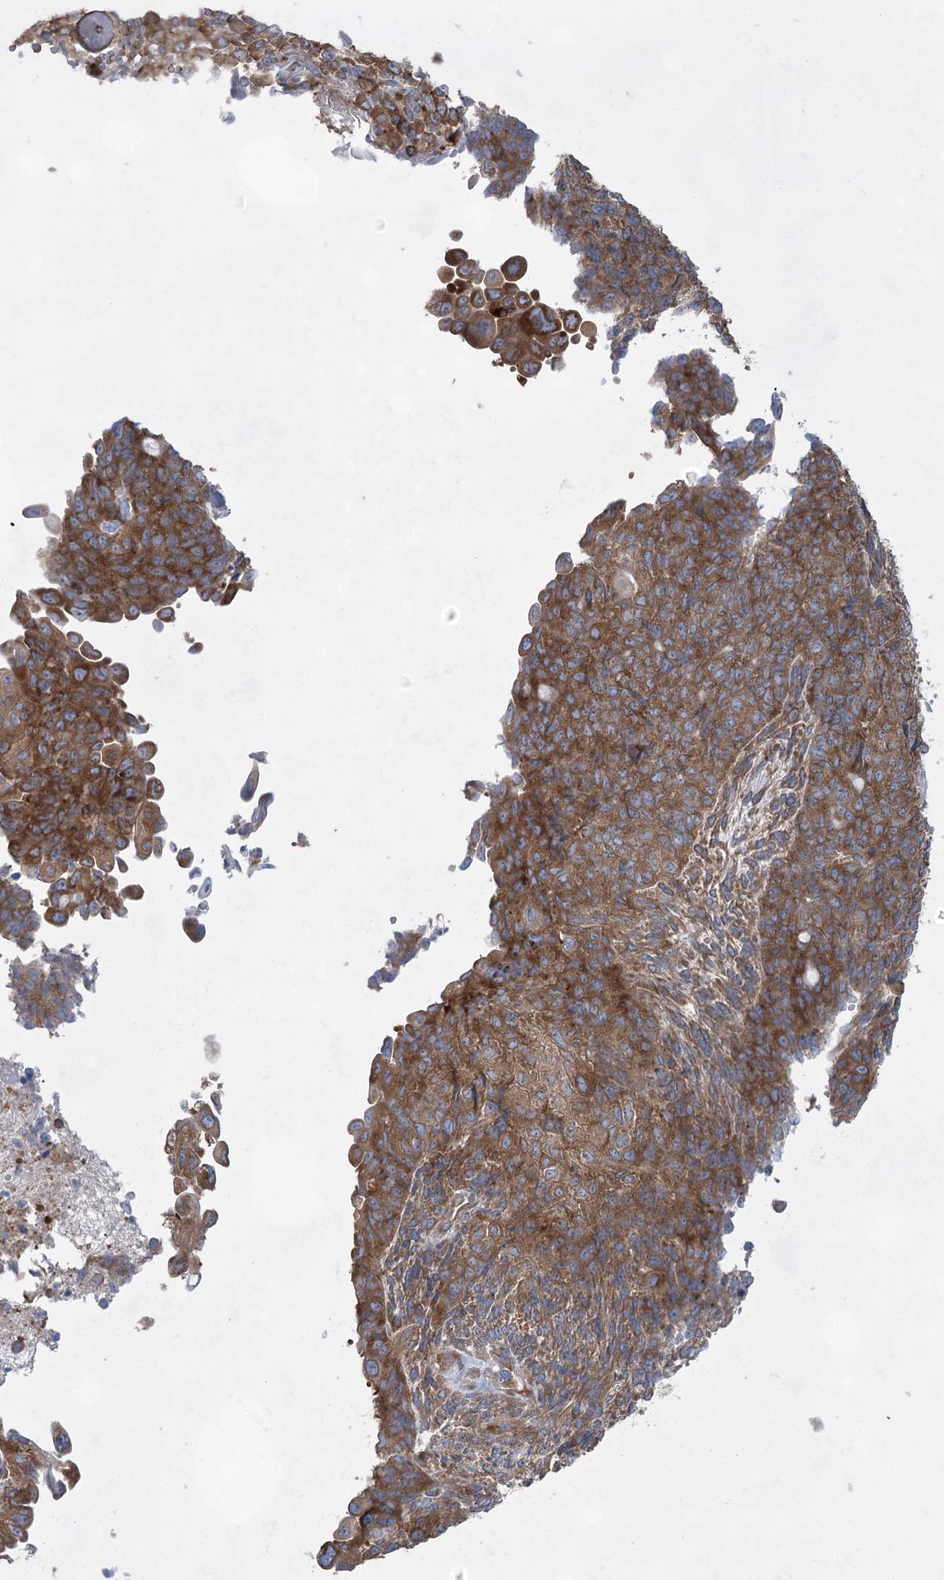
{"staining": {"intensity": "strong", "quantity": ">75%", "location": "cytoplasmic/membranous"}, "tissue": "endometrial cancer", "cell_type": "Tumor cells", "image_type": "cancer", "snomed": [{"axis": "morphology", "description": "Adenocarcinoma, NOS"}, {"axis": "topography", "description": "Endometrium"}], "caption": "IHC of human endometrial cancer exhibits high levels of strong cytoplasmic/membranous expression in about >75% of tumor cells. Using DAB (3,3'-diaminobenzidine) (brown) and hematoxylin (blue) stains, captured at high magnification using brightfield microscopy.", "gene": "EIF3A", "patient": {"sex": "female", "age": 32}}